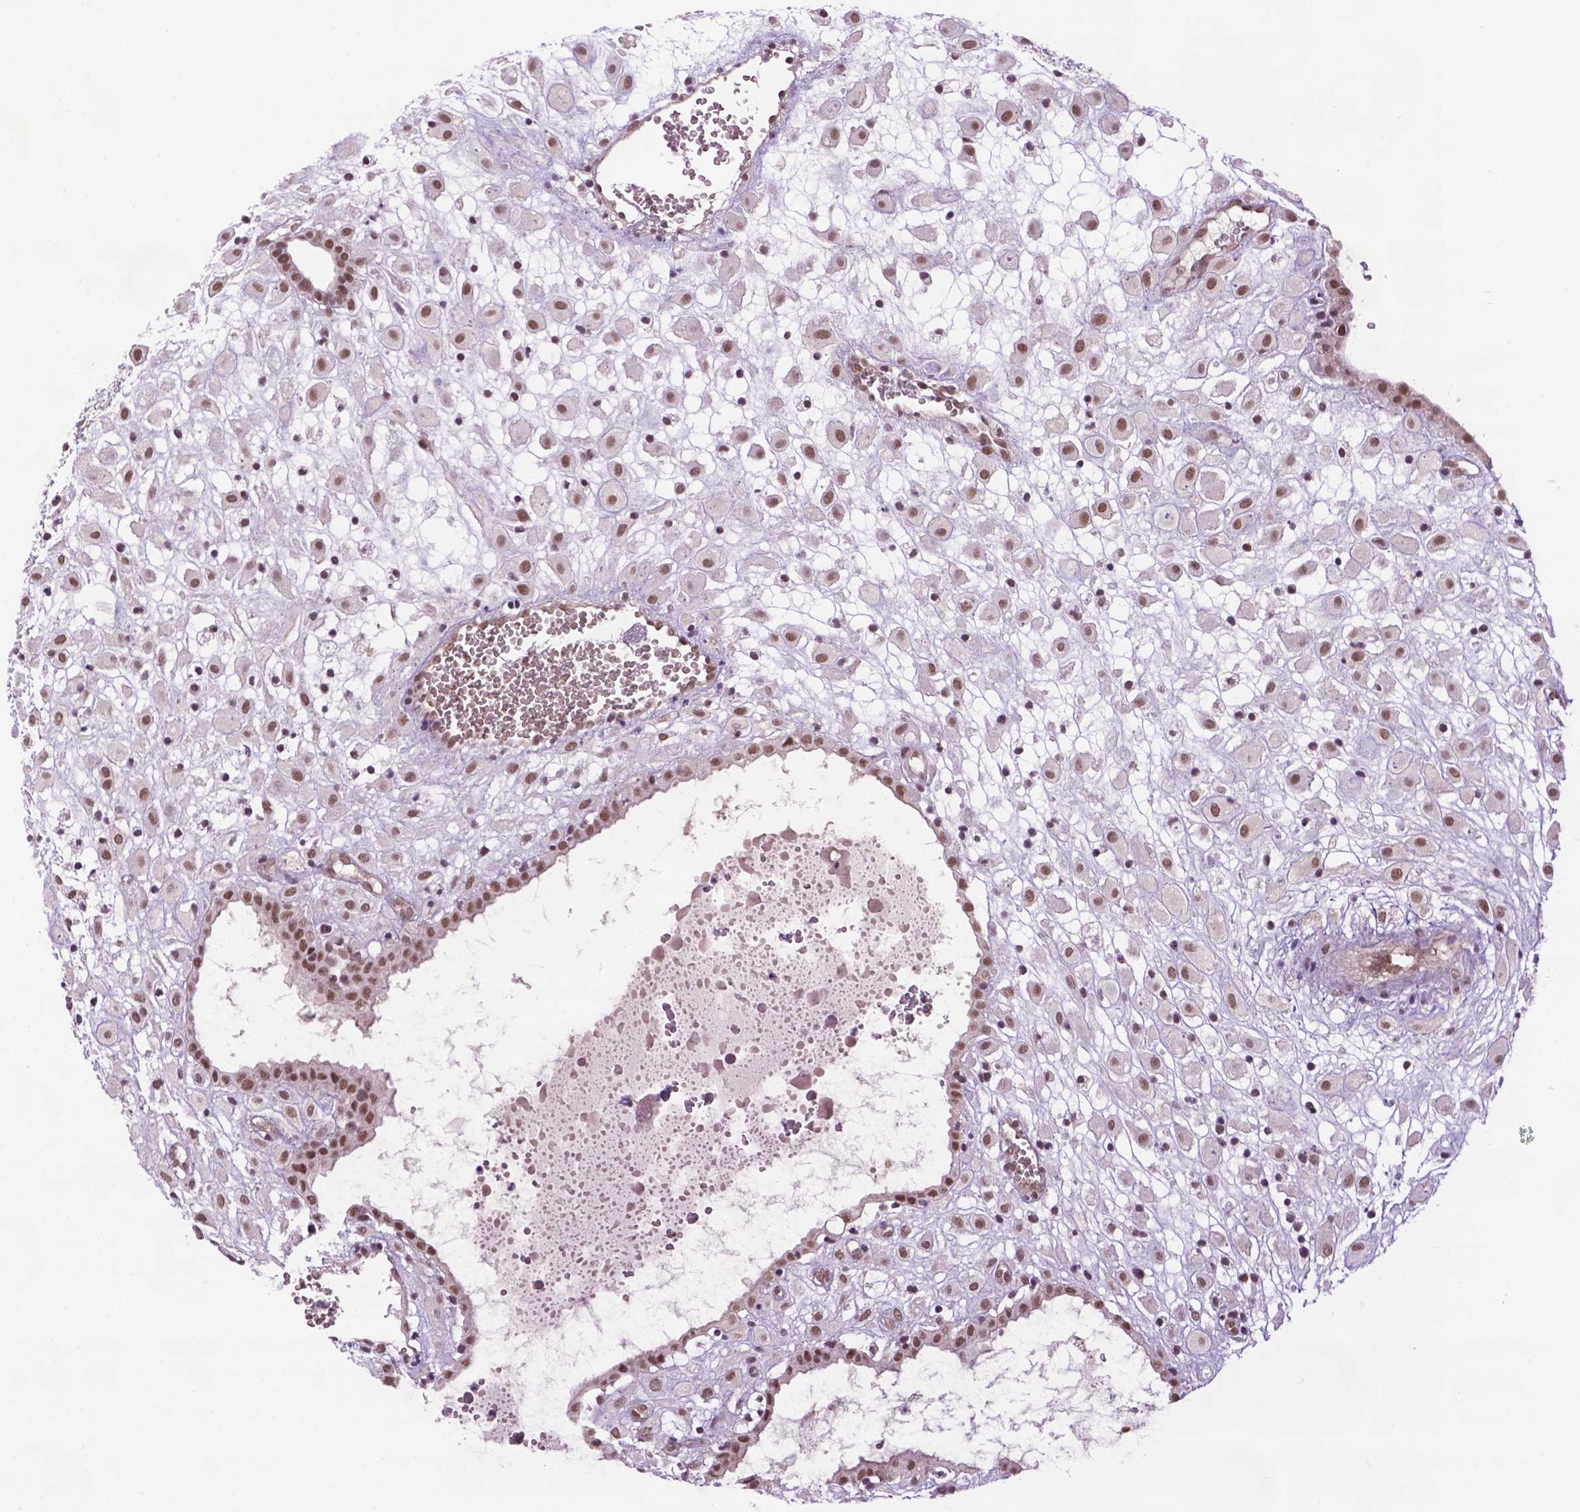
{"staining": {"intensity": "moderate", "quantity": ">75%", "location": "nuclear"}, "tissue": "placenta", "cell_type": "Decidual cells", "image_type": "normal", "snomed": [{"axis": "morphology", "description": "Normal tissue, NOS"}, {"axis": "topography", "description": "Placenta"}], "caption": "Protein analysis of normal placenta reveals moderate nuclear expression in about >75% of decidual cells.", "gene": "UBQLN4", "patient": {"sex": "female", "age": 24}}